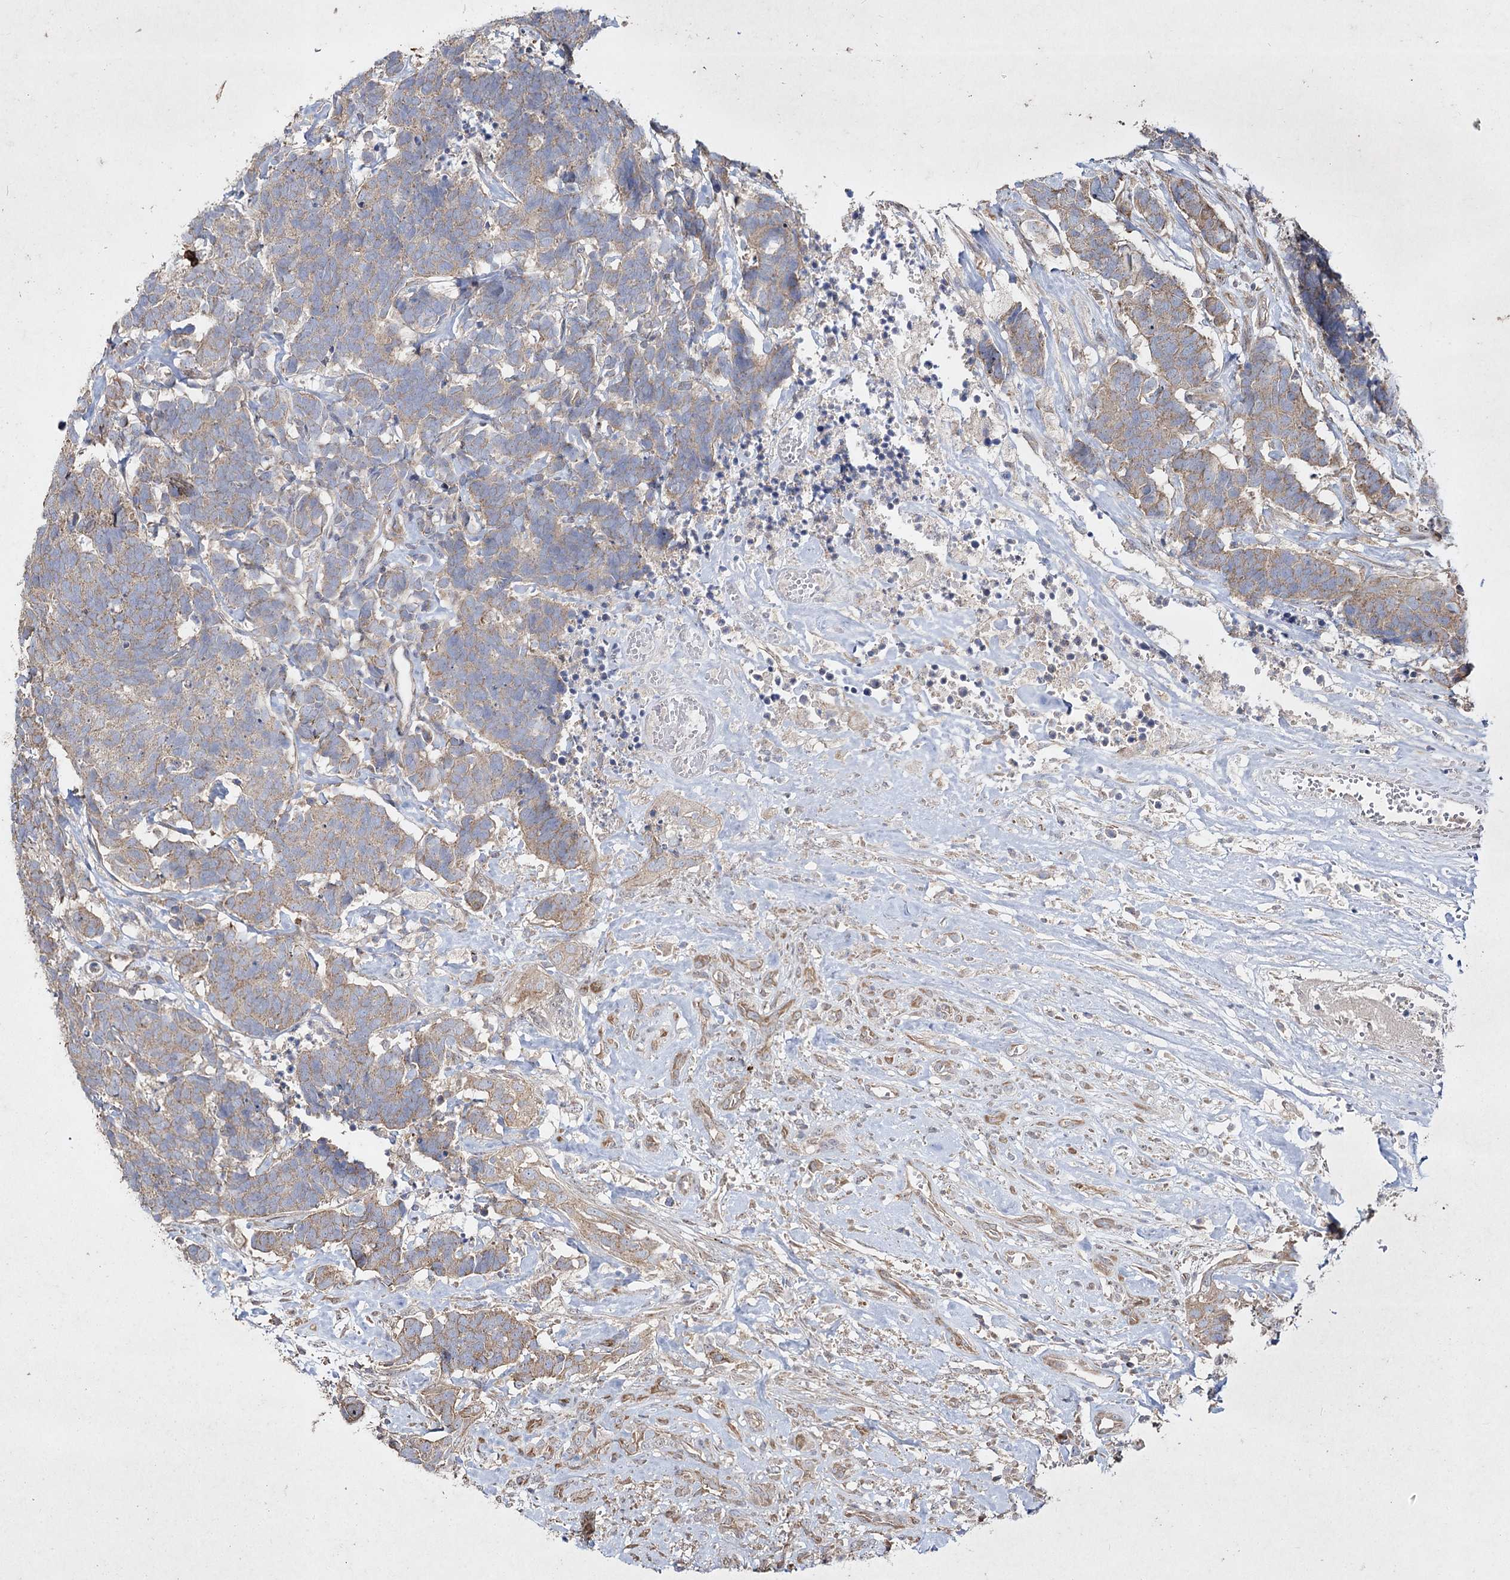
{"staining": {"intensity": "weak", "quantity": ">75%", "location": "cytoplasmic/membranous"}, "tissue": "carcinoid", "cell_type": "Tumor cells", "image_type": "cancer", "snomed": [{"axis": "morphology", "description": "Carcinoma, NOS"}, {"axis": "morphology", "description": "Carcinoid, malignant, NOS"}, {"axis": "topography", "description": "Urinary bladder"}], "caption": "Immunohistochemical staining of carcinoid shows weak cytoplasmic/membranous protein expression in about >75% of tumor cells. (DAB IHC with brightfield microscopy, high magnification).", "gene": "SH3TC1", "patient": {"sex": "male", "age": 57}}